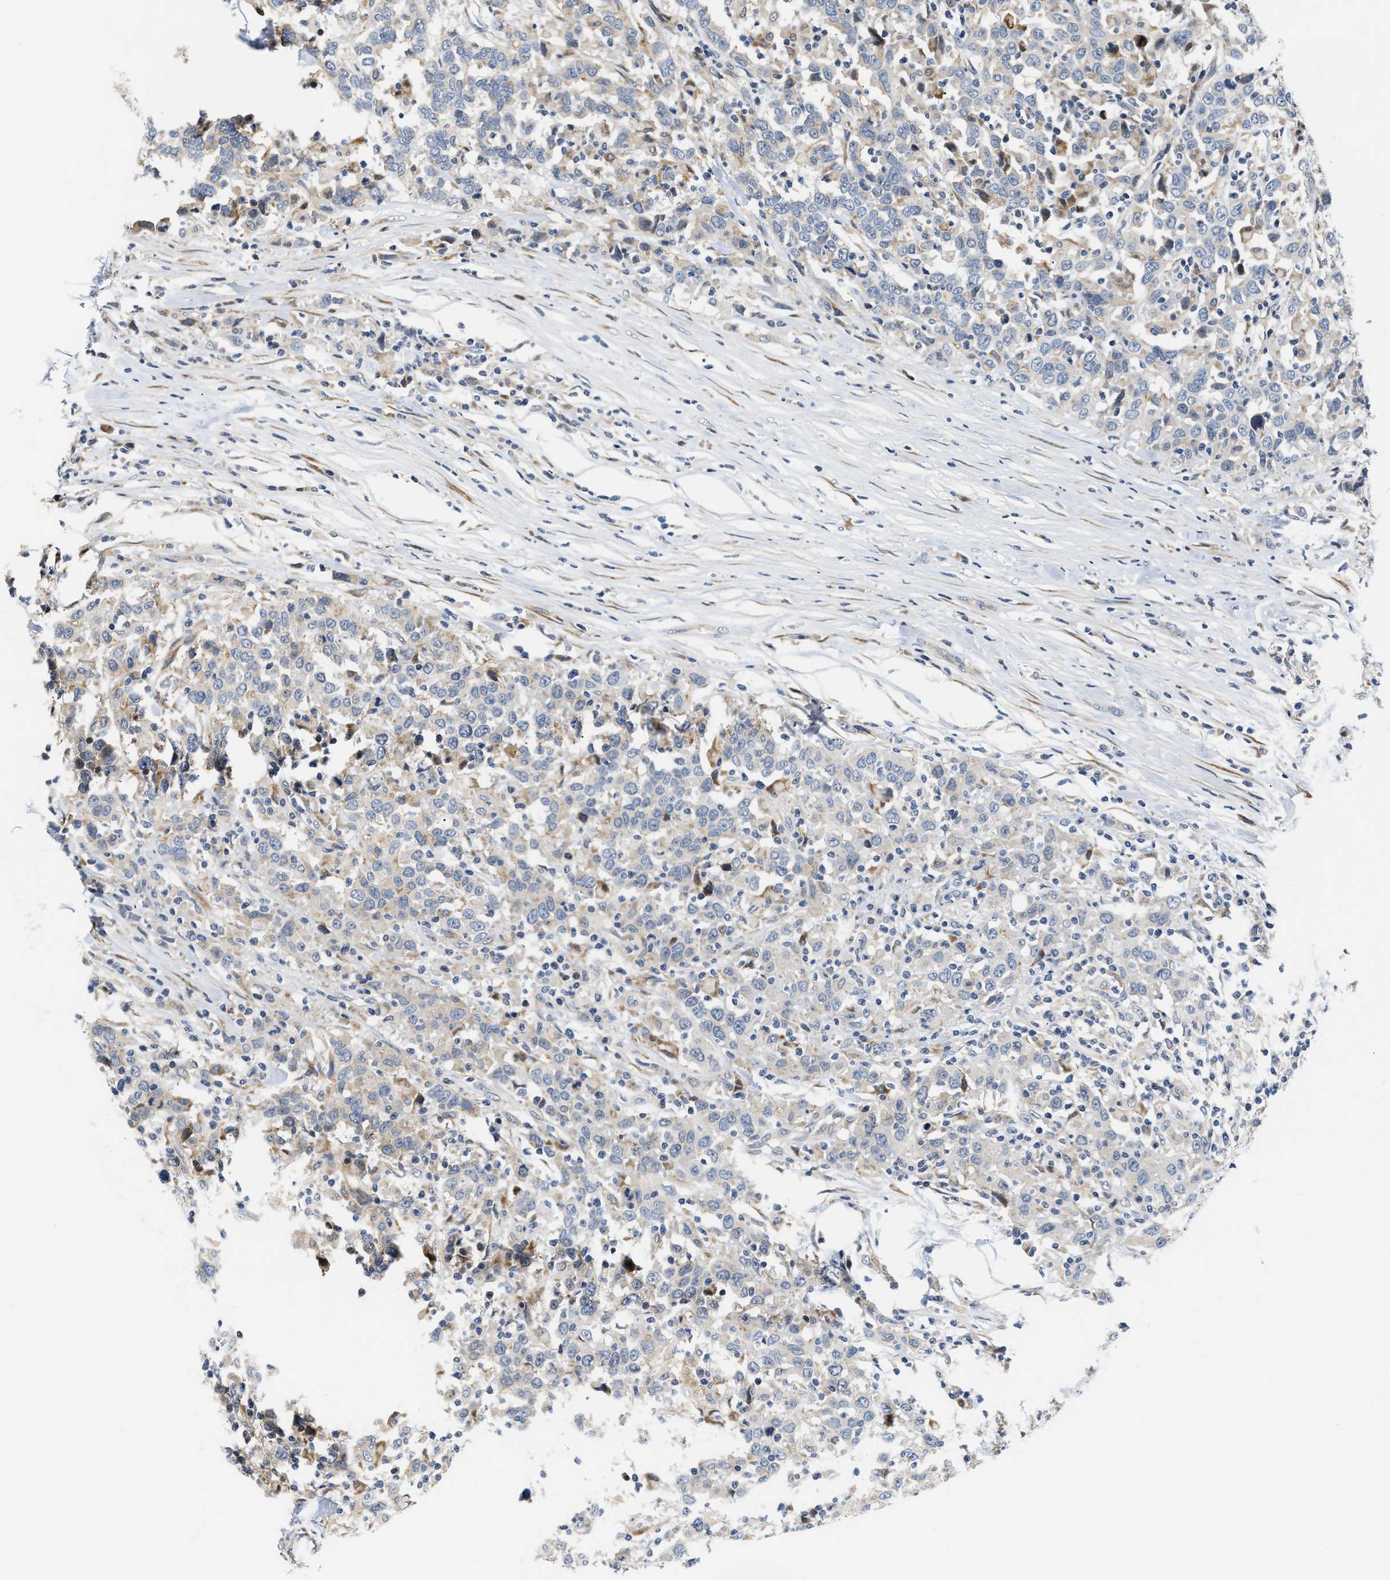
{"staining": {"intensity": "weak", "quantity": "<25%", "location": "cytoplasmic/membranous"}, "tissue": "urothelial cancer", "cell_type": "Tumor cells", "image_type": "cancer", "snomed": [{"axis": "morphology", "description": "Urothelial carcinoma, High grade"}, {"axis": "topography", "description": "Urinary bladder"}], "caption": "Tumor cells show no significant staining in urothelial carcinoma (high-grade). The staining is performed using DAB (3,3'-diaminobenzidine) brown chromogen with nuclei counter-stained in using hematoxylin.", "gene": "TNIP2", "patient": {"sex": "male", "age": 61}}